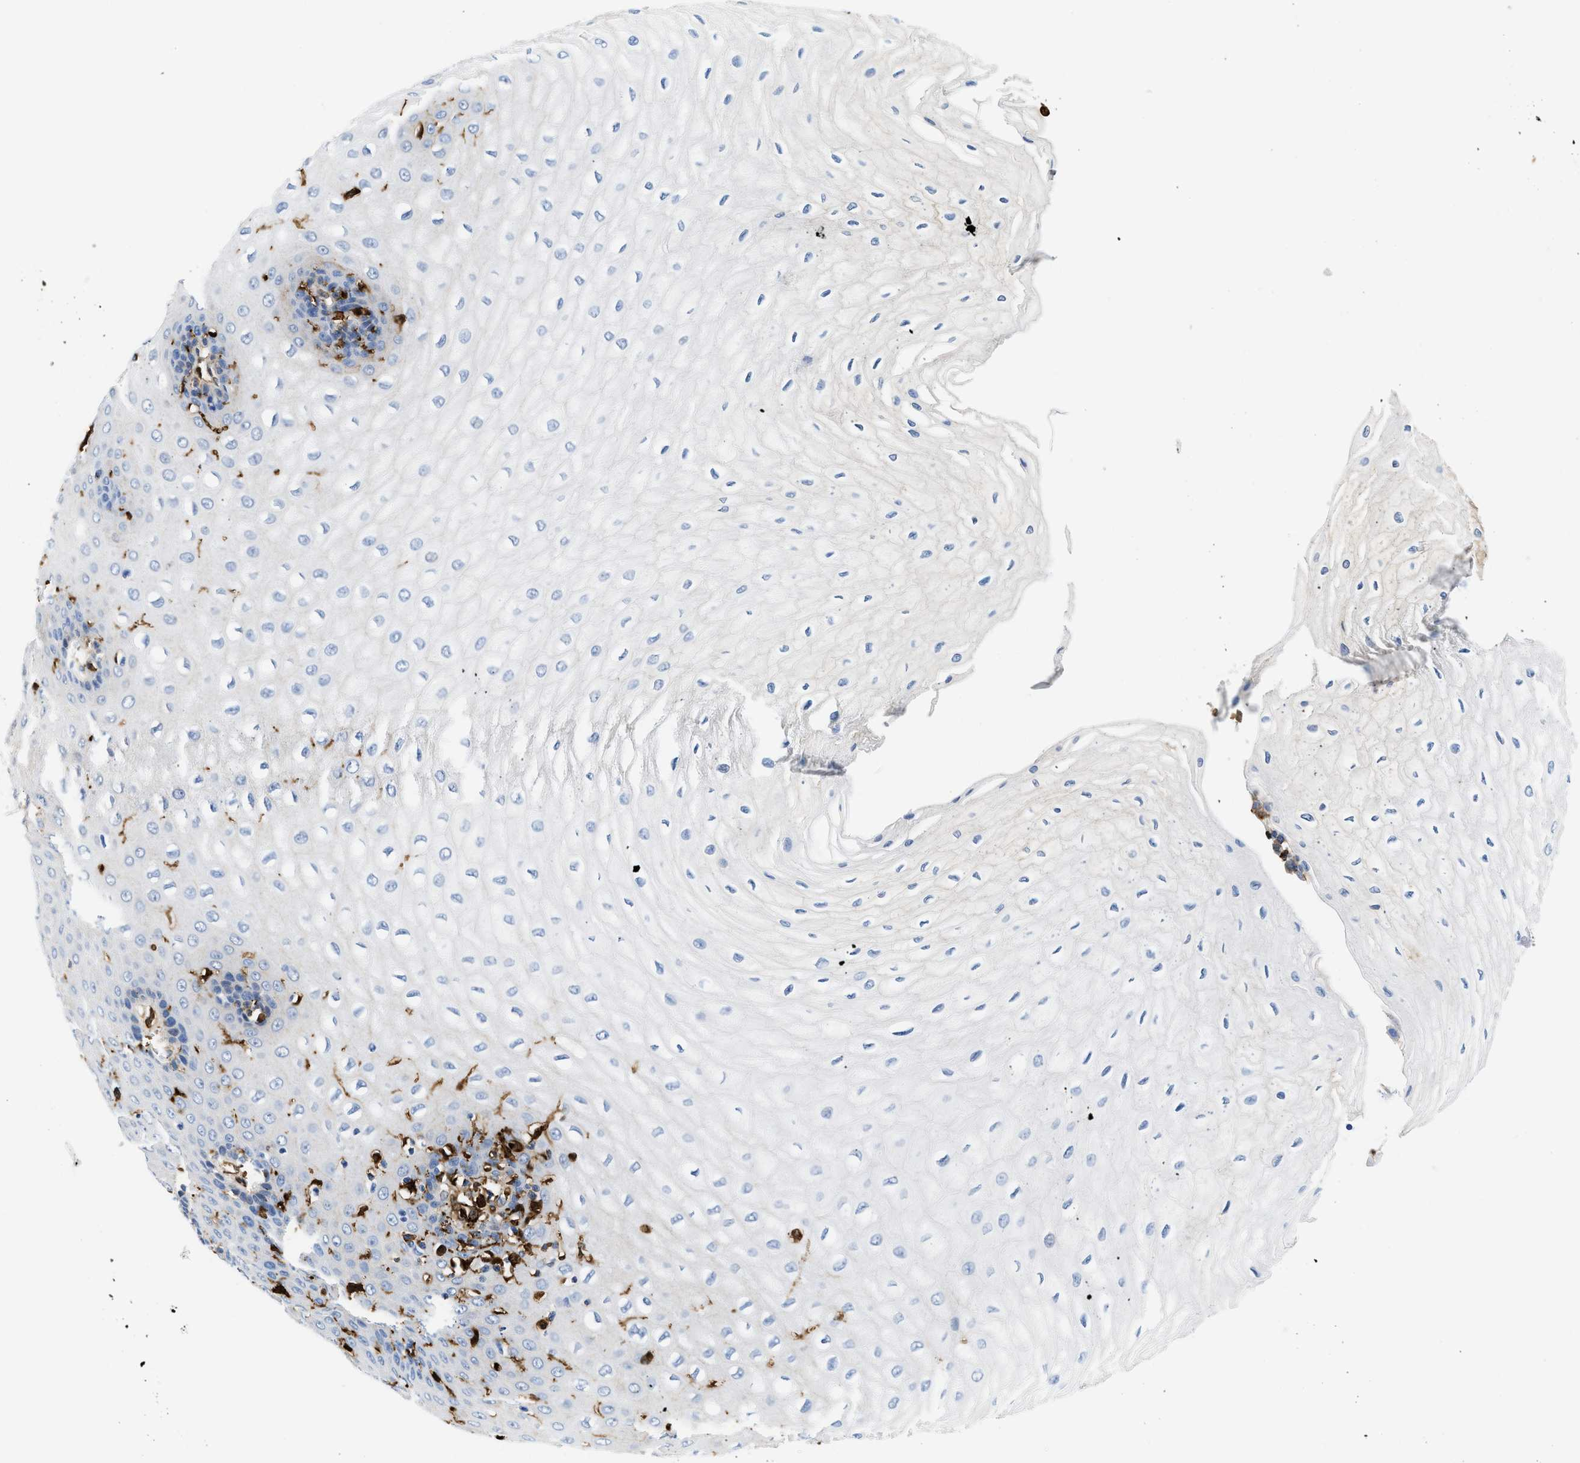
{"staining": {"intensity": "negative", "quantity": "none", "location": "none"}, "tissue": "esophagus", "cell_type": "Squamous epithelial cells", "image_type": "normal", "snomed": [{"axis": "morphology", "description": "Normal tissue, NOS"}, {"axis": "morphology", "description": "Squamous cell carcinoma, NOS"}, {"axis": "topography", "description": "Esophagus"}], "caption": "Immunohistochemical staining of benign esophagus demonstrates no significant positivity in squamous epithelial cells. (Immunohistochemistry (ihc), brightfield microscopy, high magnification).", "gene": "GSN", "patient": {"sex": "male", "age": 65}}